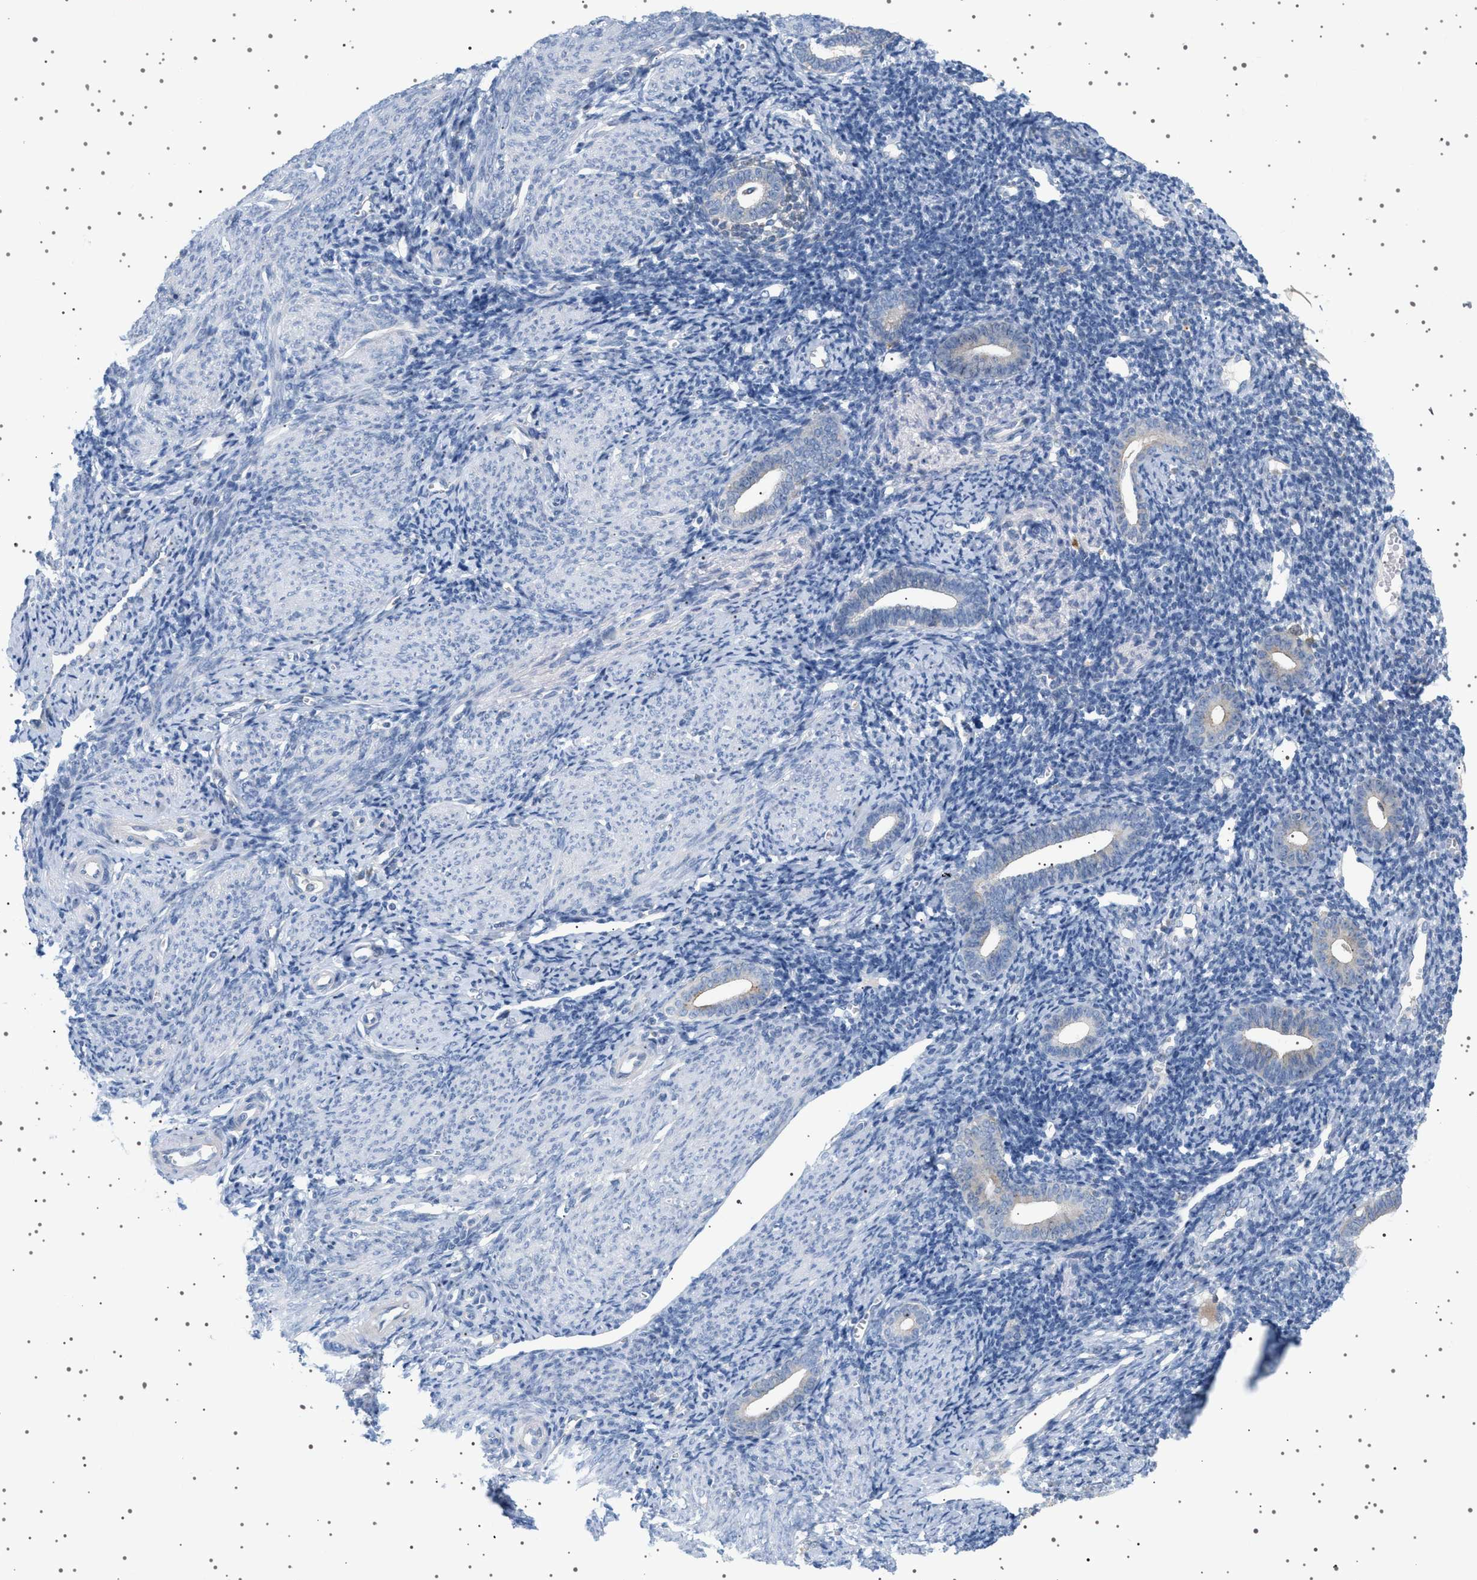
{"staining": {"intensity": "negative", "quantity": "none", "location": "none"}, "tissue": "endometrium", "cell_type": "Cells in endometrial stroma", "image_type": "normal", "snomed": [{"axis": "morphology", "description": "Normal tissue, NOS"}, {"axis": "topography", "description": "Endometrium"}], "caption": "Cells in endometrial stroma are negative for brown protein staining in unremarkable endometrium. (DAB (3,3'-diaminobenzidine) IHC with hematoxylin counter stain).", "gene": "ADCY10", "patient": {"sex": "female", "age": 50}}